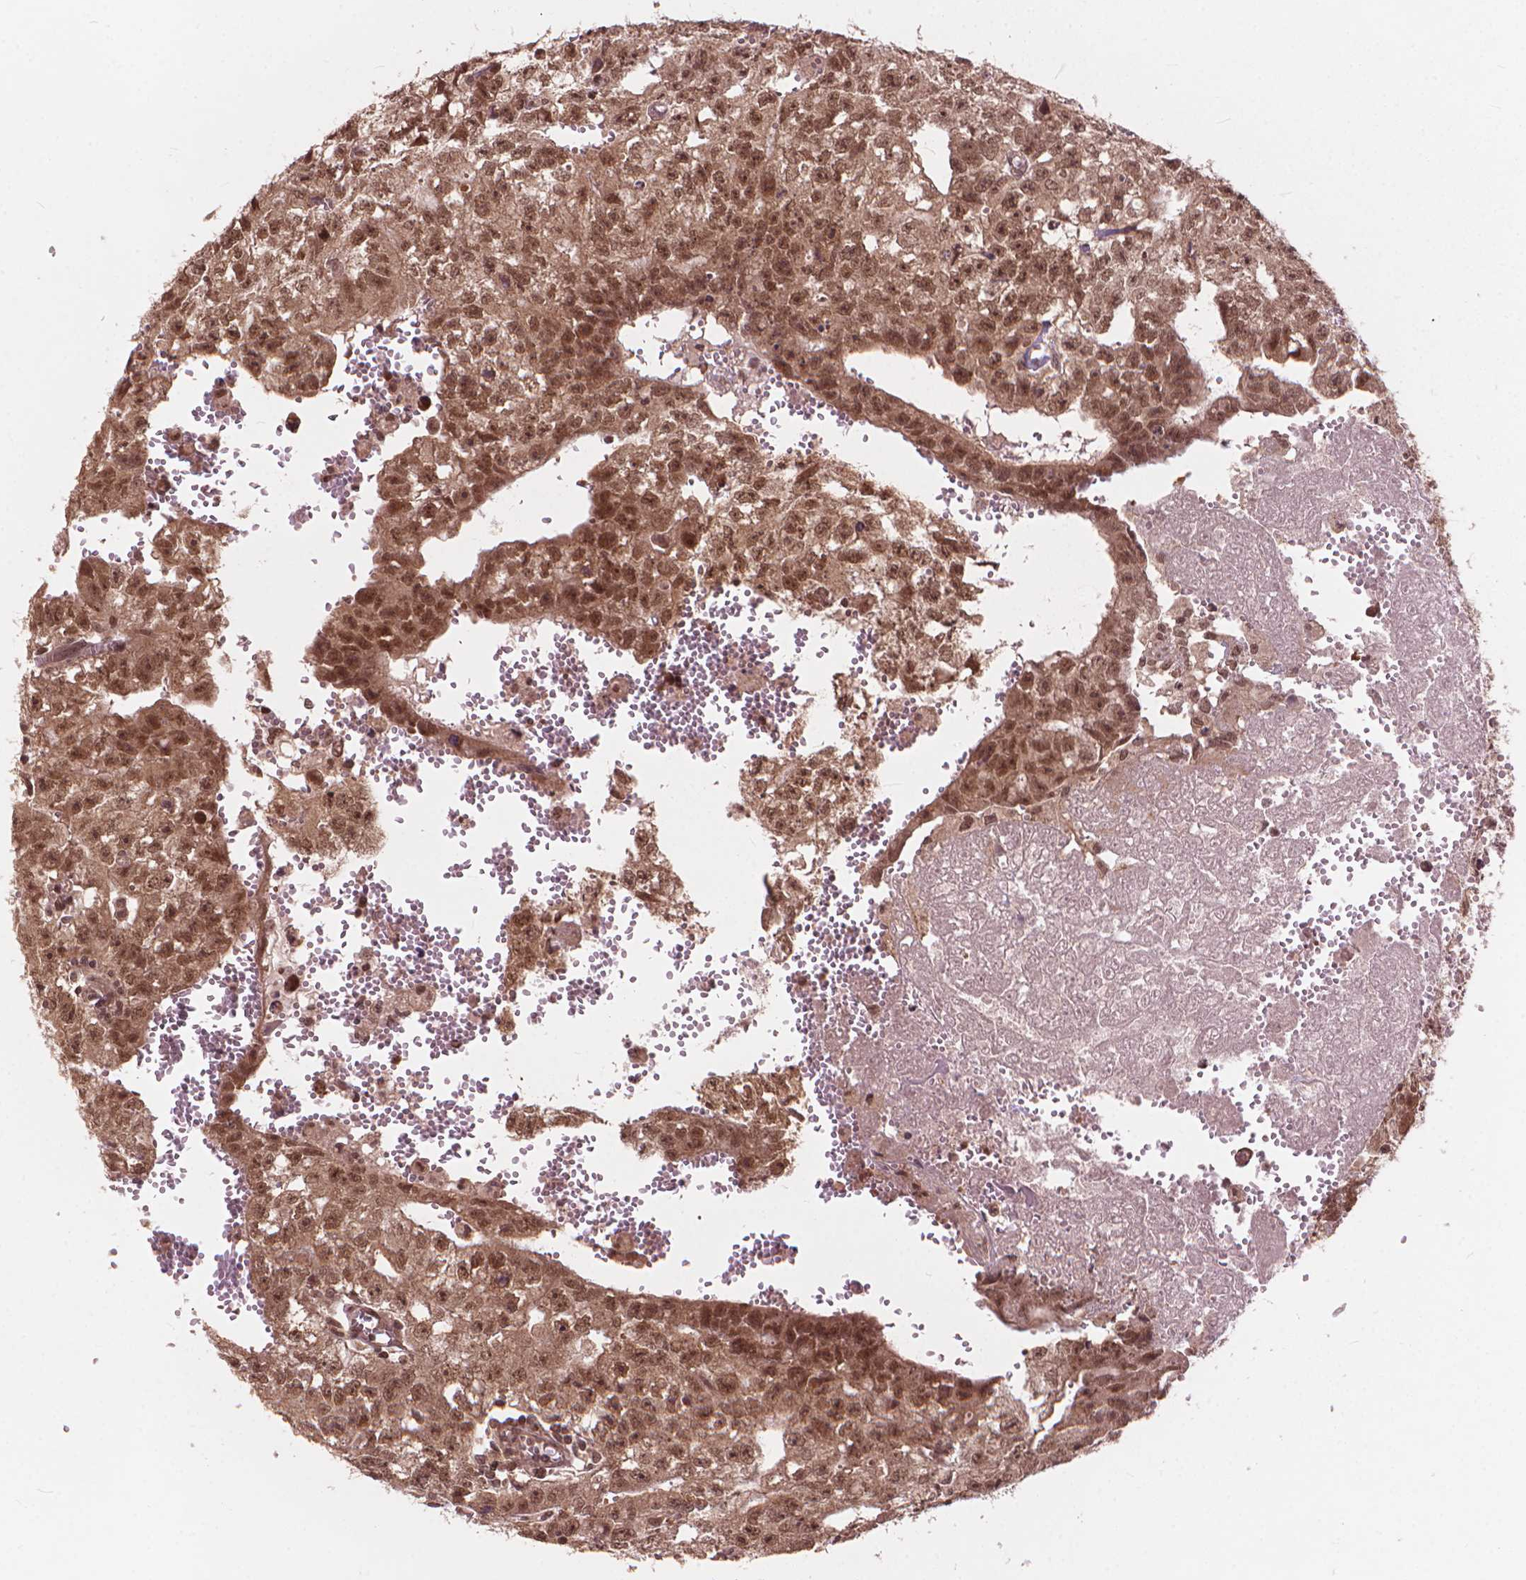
{"staining": {"intensity": "moderate", "quantity": ">75%", "location": "nuclear"}, "tissue": "testis cancer", "cell_type": "Tumor cells", "image_type": "cancer", "snomed": [{"axis": "morphology", "description": "Carcinoma, Embryonal, NOS"}, {"axis": "morphology", "description": "Teratoma, malignant, NOS"}, {"axis": "topography", "description": "Testis"}], "caption": "Tumor cells show medium levels of moderate nuclear staining in about >75% of cells in human testis cancer. The protein is shown in brown color, while the nuclei are stained blue.", "gene": "SSU72", "patient": {"sex": "male", "age": 24}}